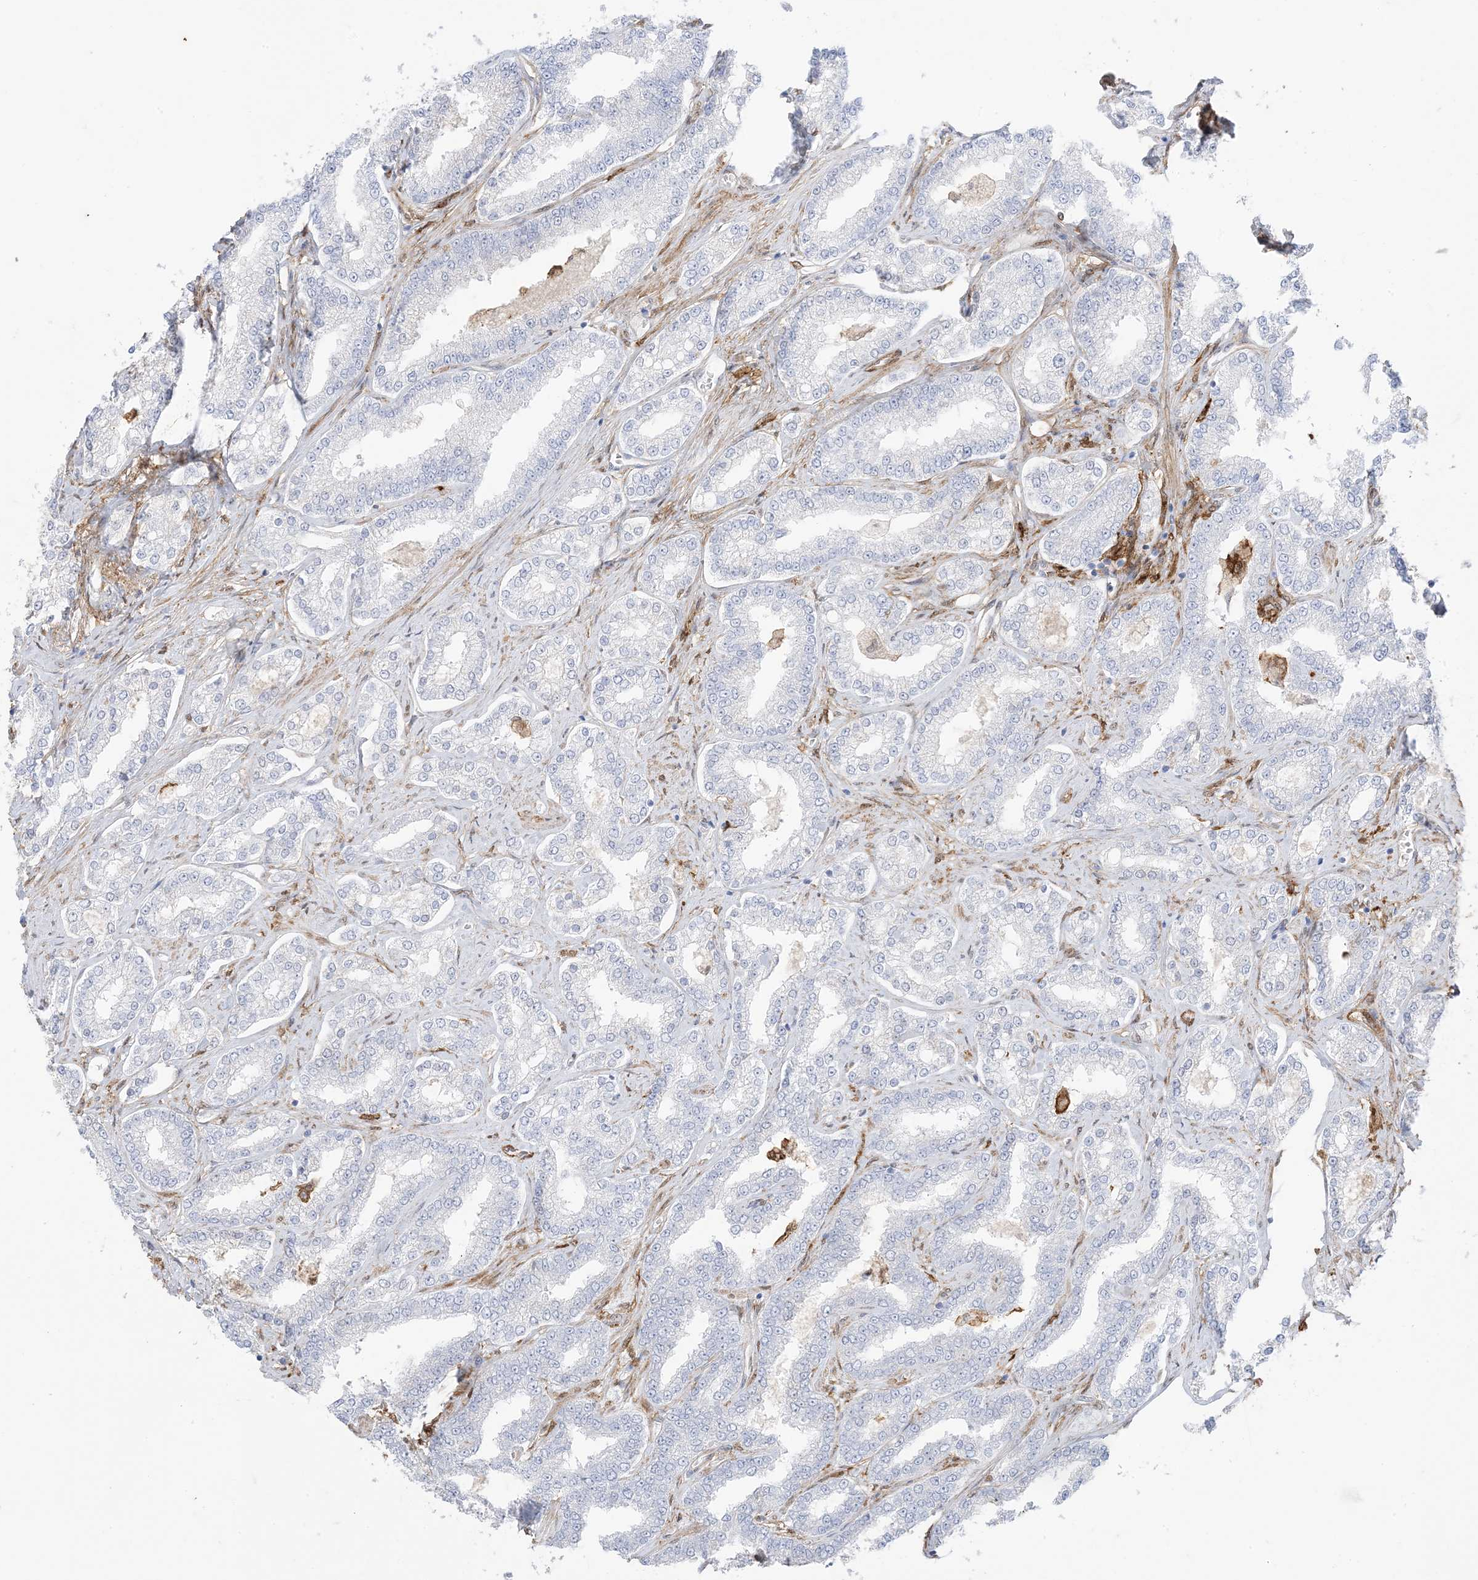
{"staining": {"intensity": "negative", "quantity": "none", "location": "none"}, "tissue": "prostate cancer", "cell_type": "Tumor cells", "image_type": "cancer", "snomed": [{"axis": "morphology", "description": "Normal tissue, NOS"}, {"axis": "morphology", "description": "Adenocarcinoma, High grade"}, {"axis": "topography", "description": "Prostate"}], "caption": "There is no significant staining in tumor cells of prostate cancer.", "gene": "GSN", "patient": {"sex": "male", "age": 83}}